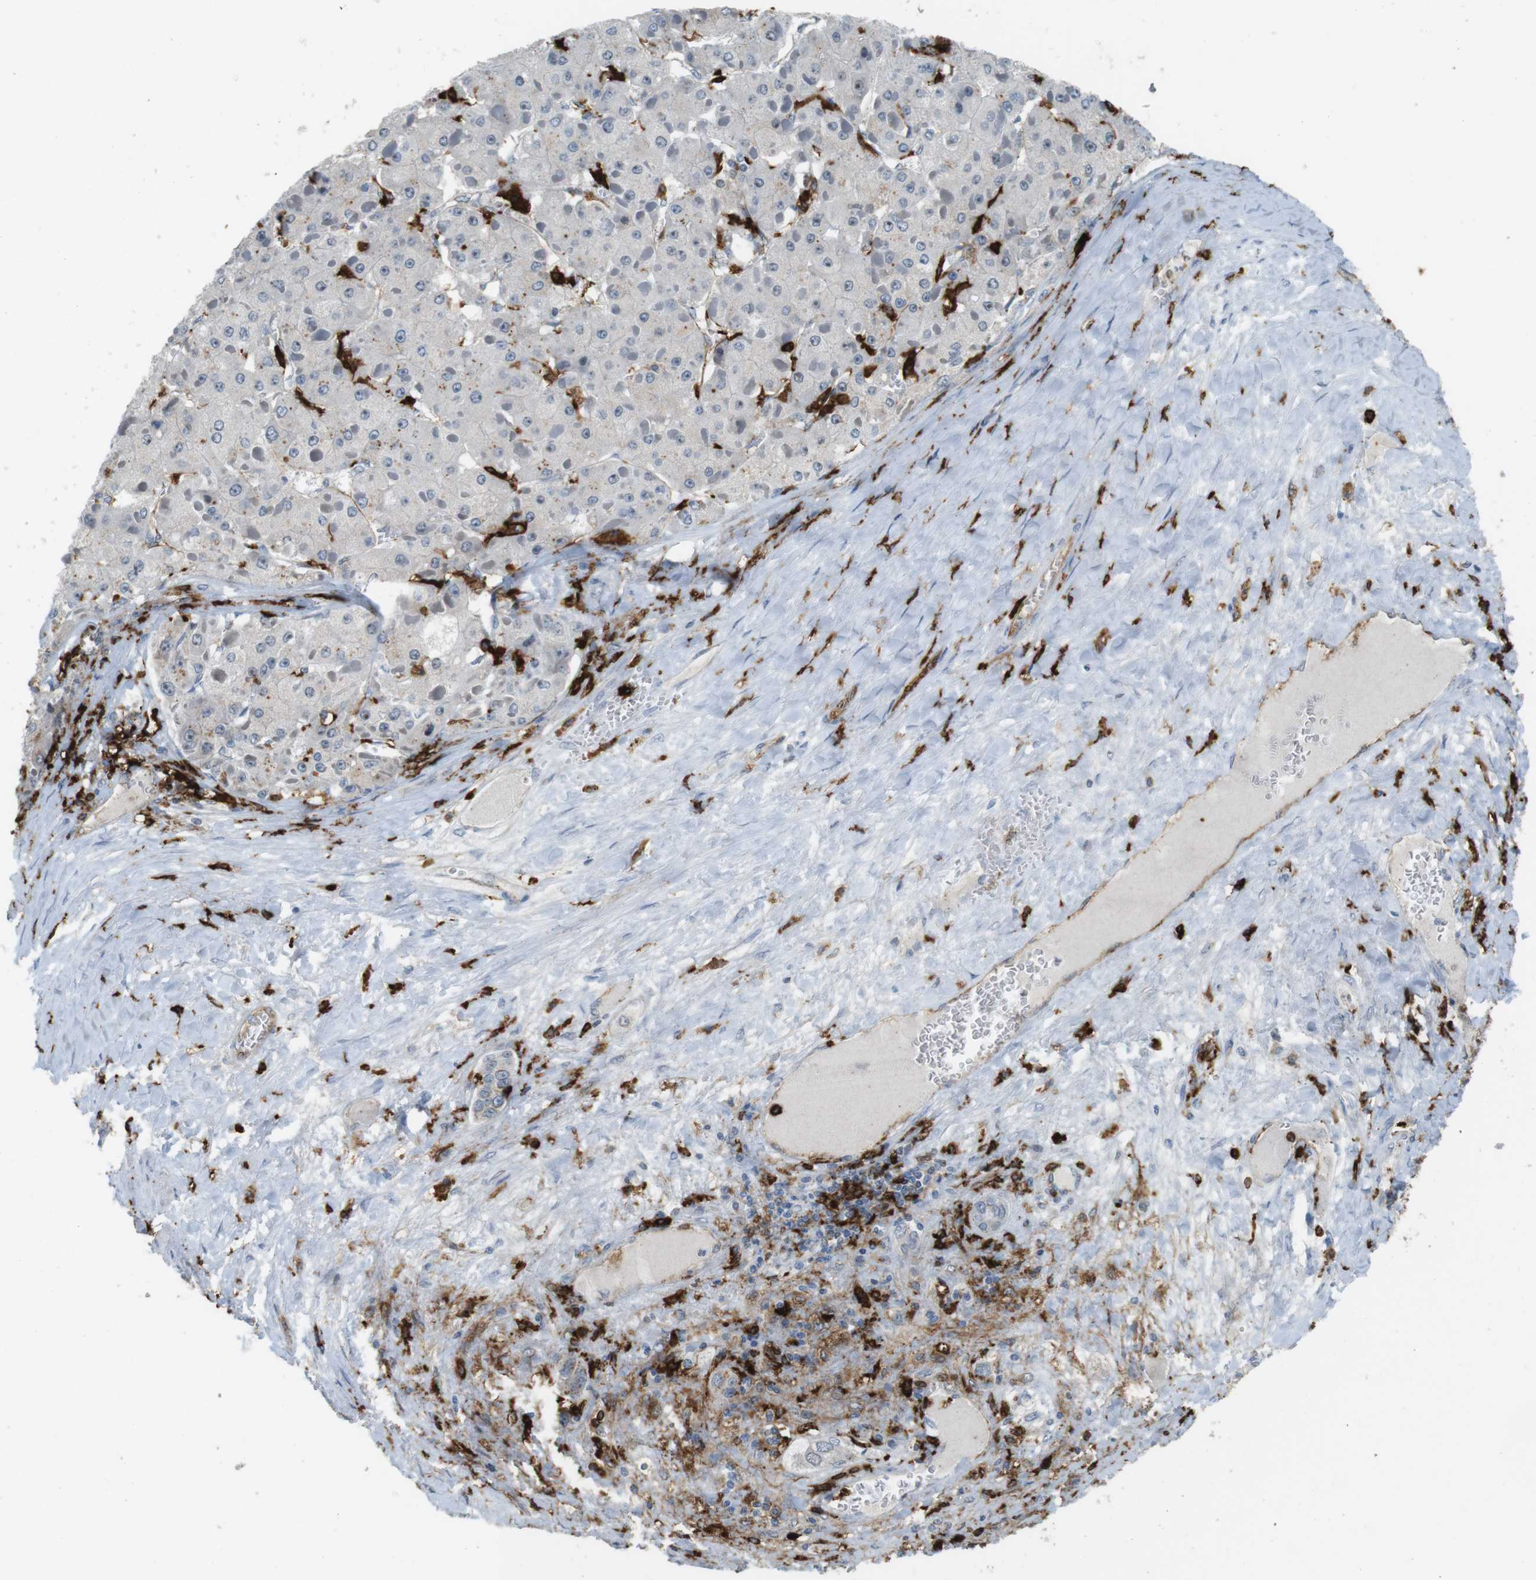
{"staining": {"intensity": "negative", "quantity": "none", "location": "none"}, "tissue": "liver cancer", "cell_type": "Tumor cells", "image_type": "cancer", "snomed": [{"axis": "morphology", "description": "Carcinoma, Hepatocellular, NOS"}, {"axis": "topography", "description": "Liver"}], "caption": "Immunohistochemistry (IHC) photomicrograph of neoplastic tissue: human liver cancer stained with DAB demonstrates no significant protein positivity in tumor cells.", "gene": "HLA-DRA", "patient": {"sex": "female", "age": 73}}